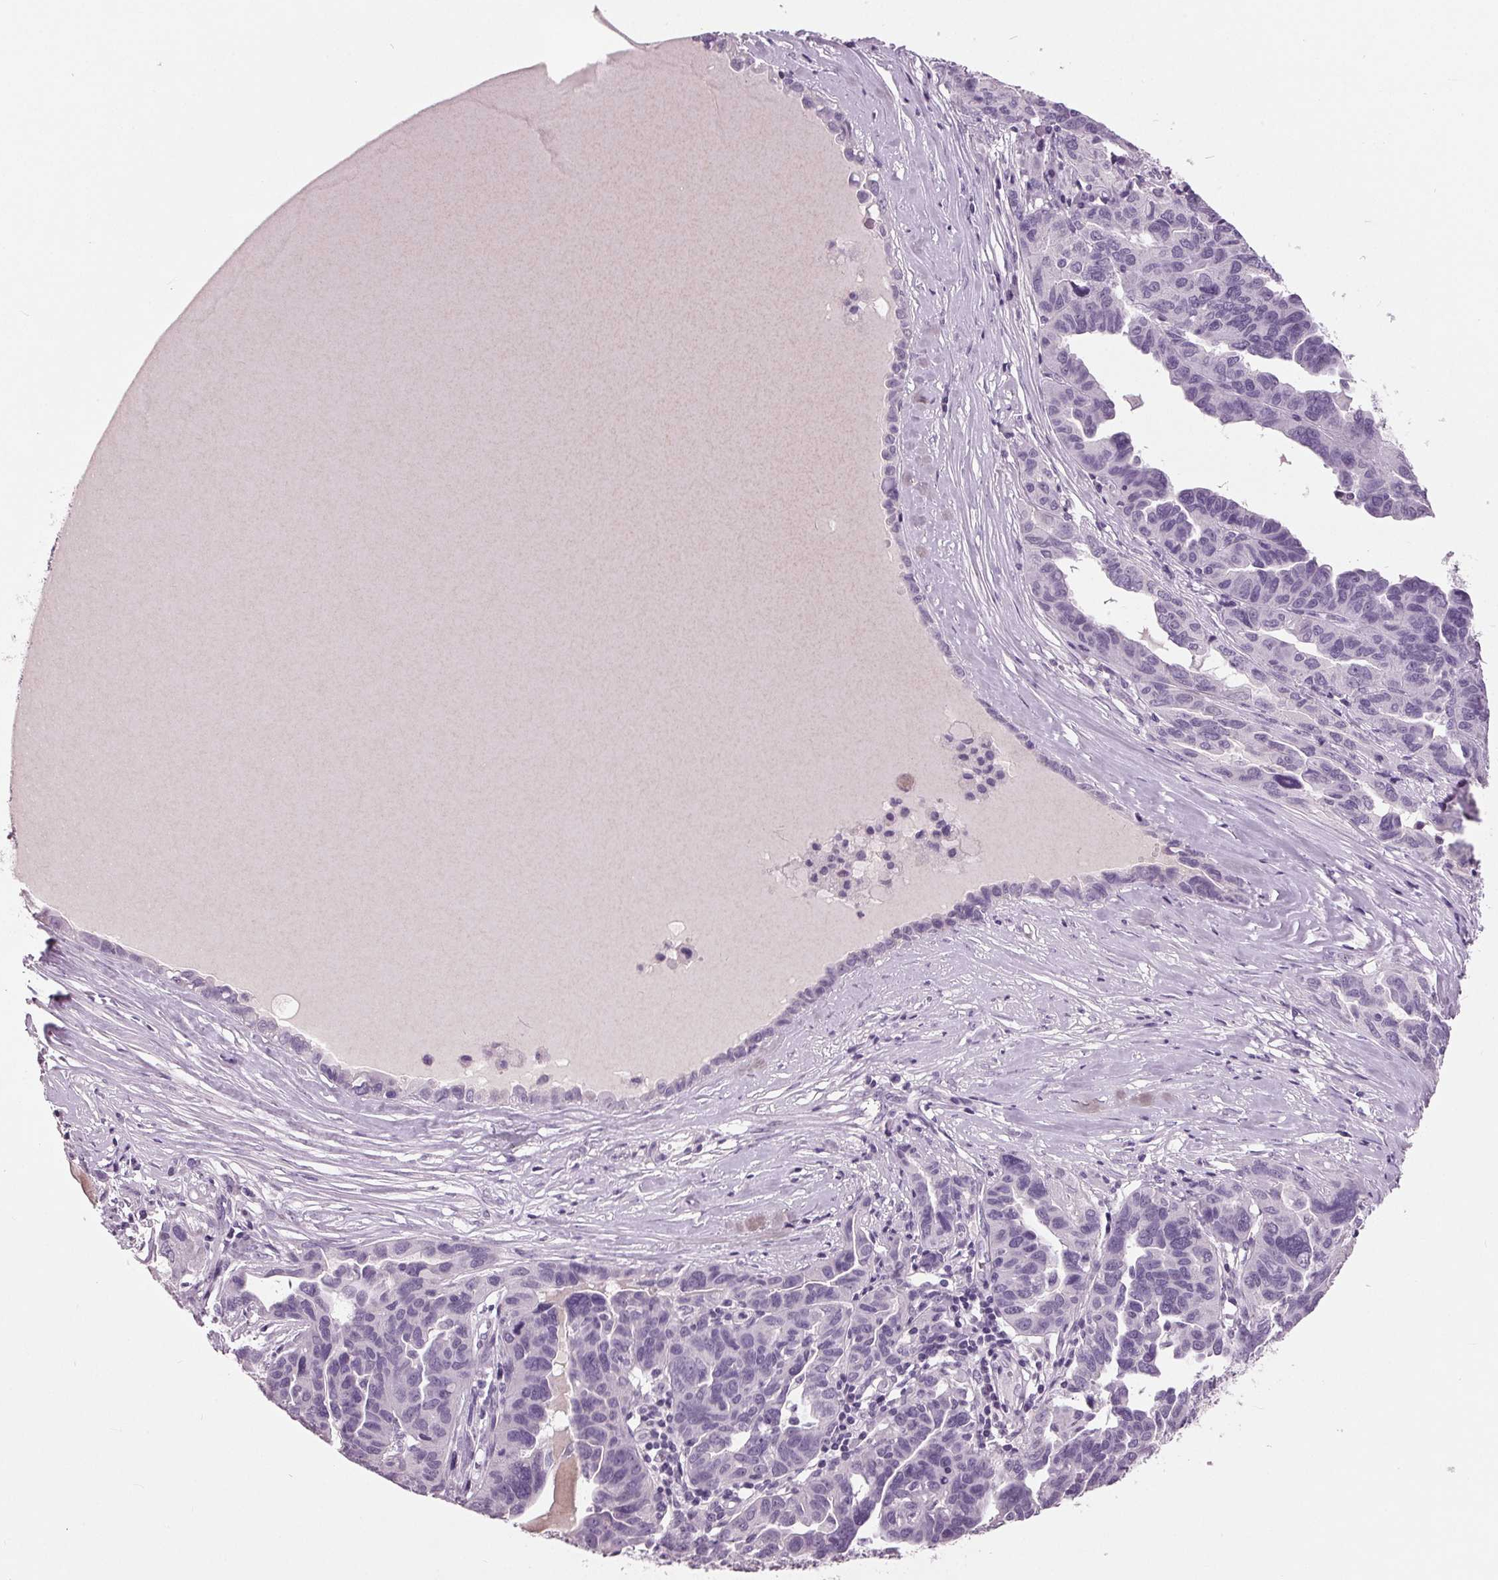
{"staining": {"intensity": "negative", "quantity": "none", "location": "none"}, "tissue": "ovarian cancer", "cell_type": "Tumor cells", "image_type": "cancer", "snomed": [{"axis": "morphology", "description": "Cystadenocarcinoma, serous, NOS"}, {"axis": "topography", "description": "Ovary"}], "caption": "A high-resolution photomicrograph shows immunohistochemistry staining of serous cystadenocarcinoma (ovarian), which exhibits no significant positivity in tumor cells. (Brightfield microscopy of DAB IHC at high magnification).", "gene": "AMBP", "patient": {"sex": "female", "age": 64}}